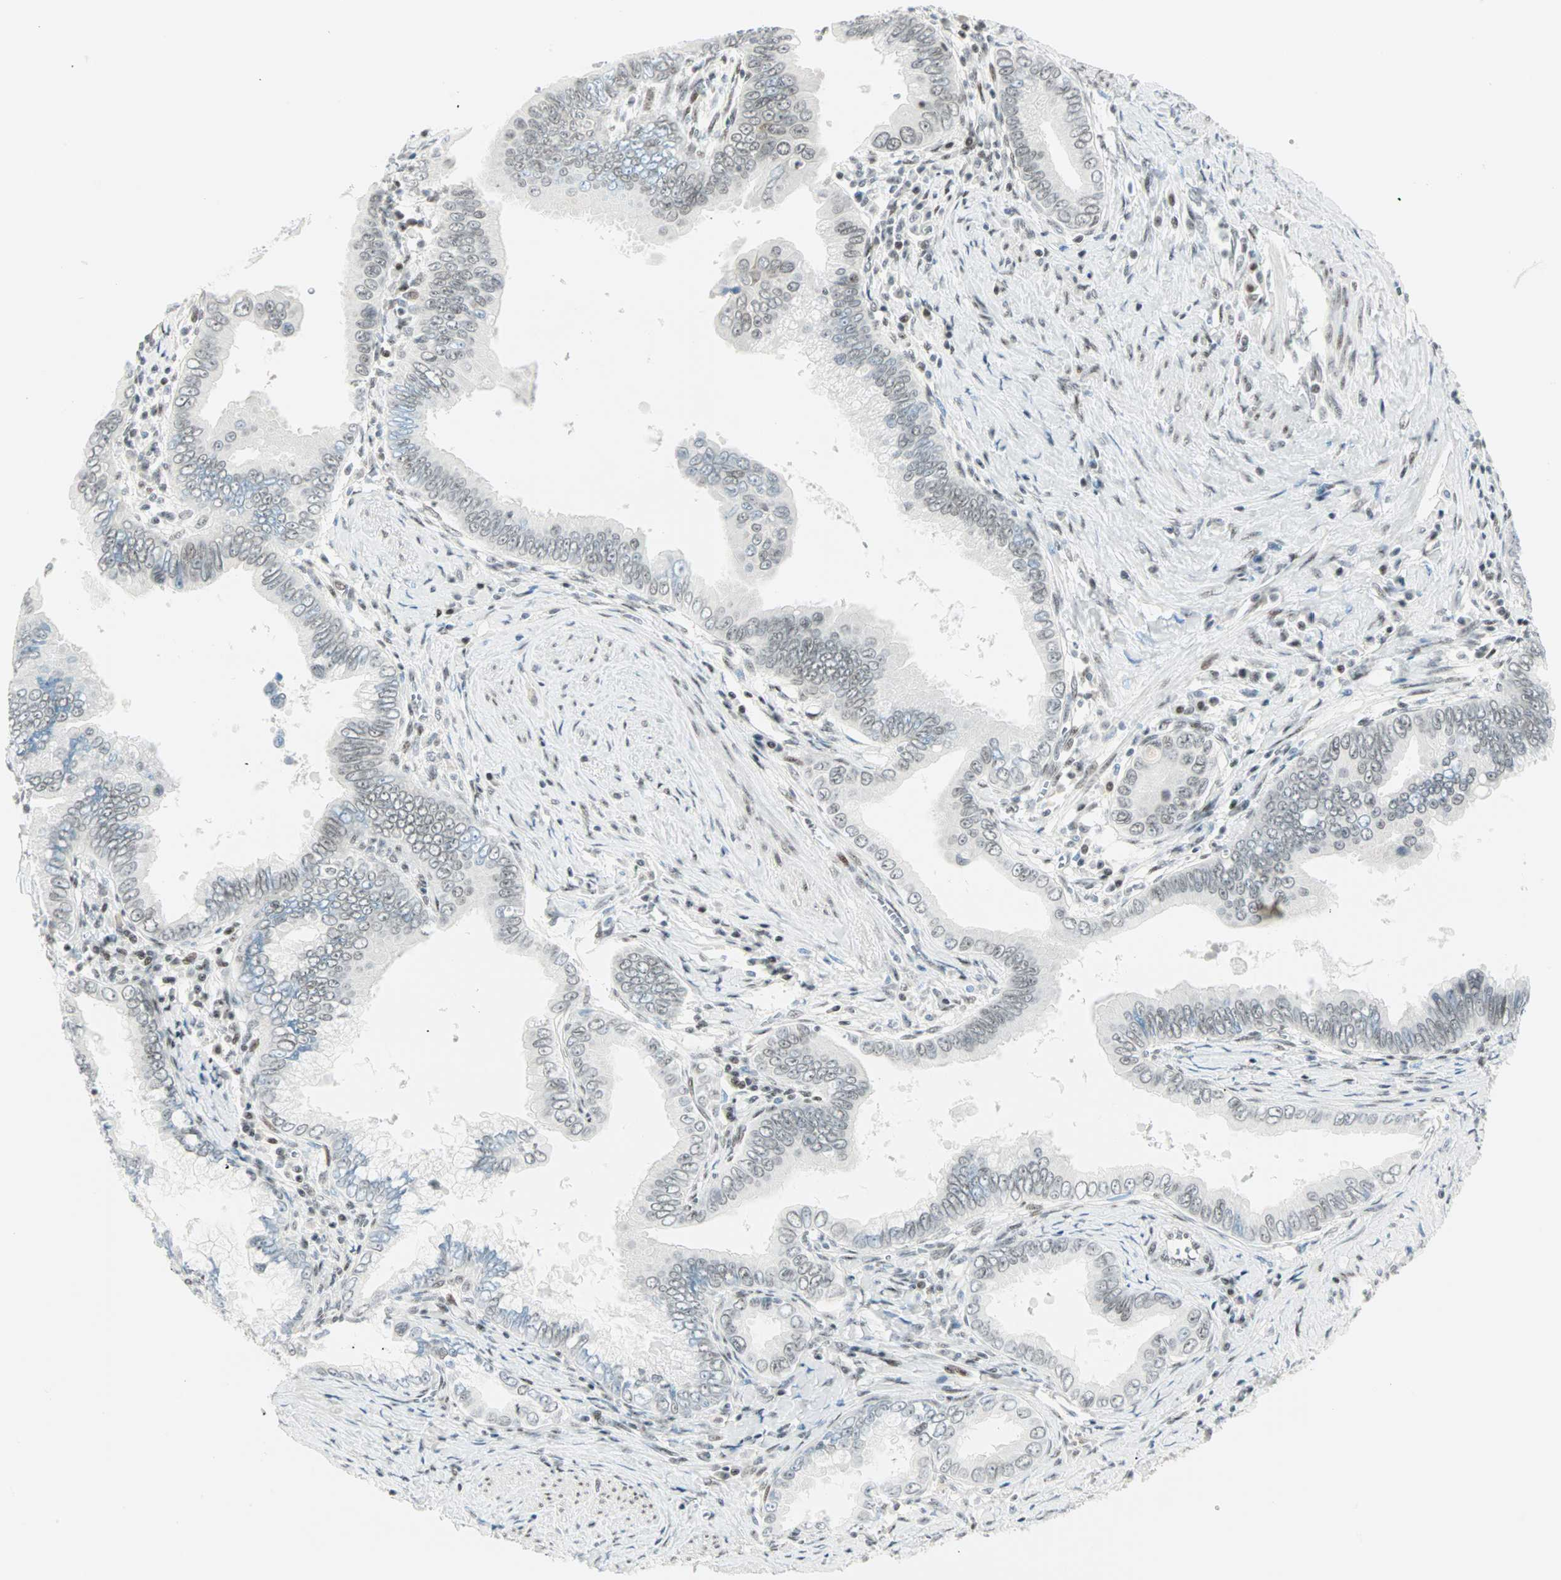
{"staining": {"intensity": "negative", "quantity": "none", "location": "none"}, "tissue": "pancreatic cancer", "cell_type": "Tumor cells", "image_type": "cancer", "snomed": [{"axis": "morphology", "description": "Normal tissue, NOS"}, {"axis": "topography", "description": "Lymph node"}], "caption": "Histopathology image shows no protein expression in tumor cells of pancreatic cancer tissue.", "gene": "PKNOX1", "patient": {"sex": "male", "age": 50}}